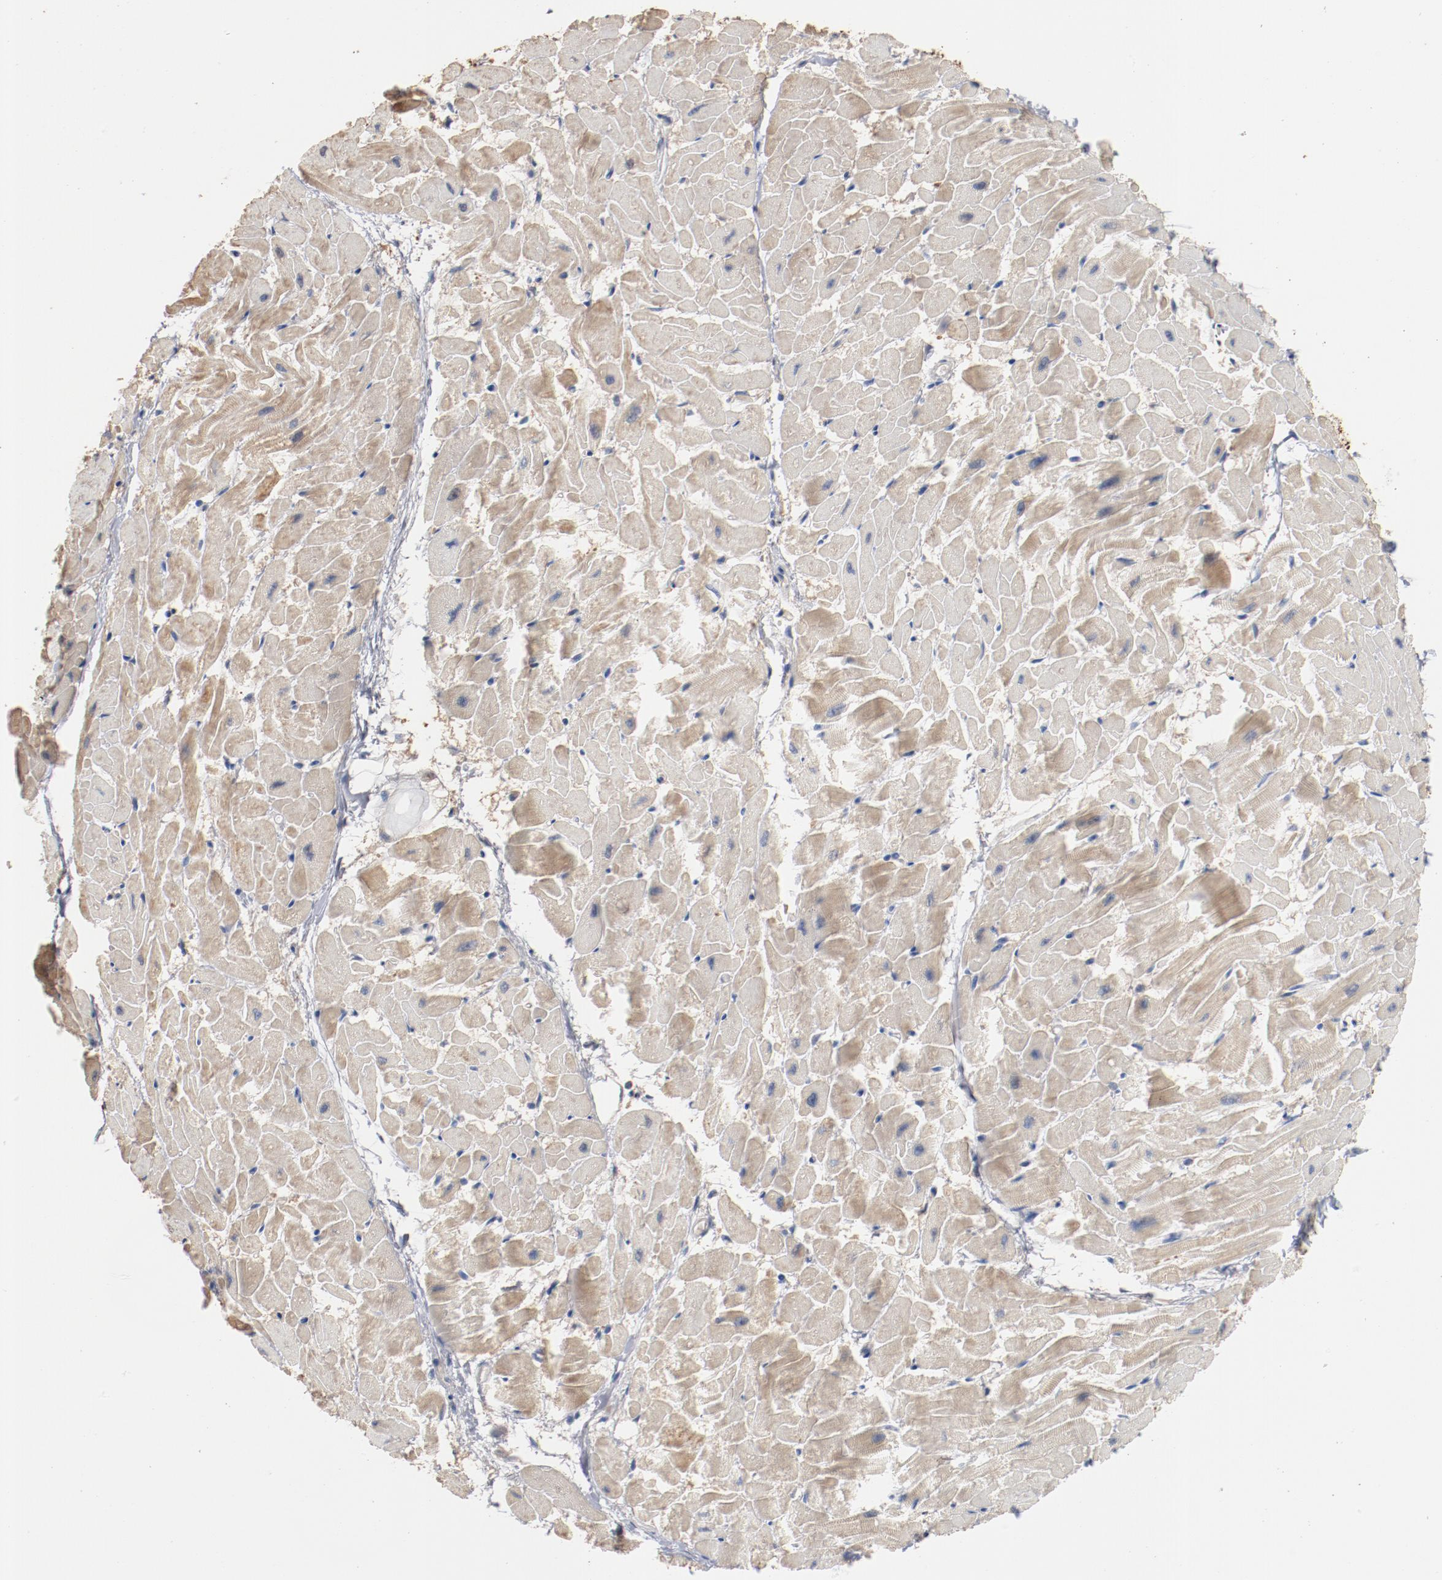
{"staining": {"intensity": "weak", "quantity": "<25%", "location": "cytoplasmic/membranous"}, "tissue": "heart muscle", "cell_type": "Cardiomyocytes", "image_type": "normal", "snomed": [{"axis": "morphology", "description": "Normal tissue, NOS"}, {"axis": "topography", "description": "Heart"}], "caption": "Cardiomyocytes are negative for brown protein staining in benign heart muscle. The staining is performed using DAB brown chromogen with nuclei counter-stained in using hematoxylin.", "gene": "ERICH1", "patient": {"sex": "female", "age": 19}}